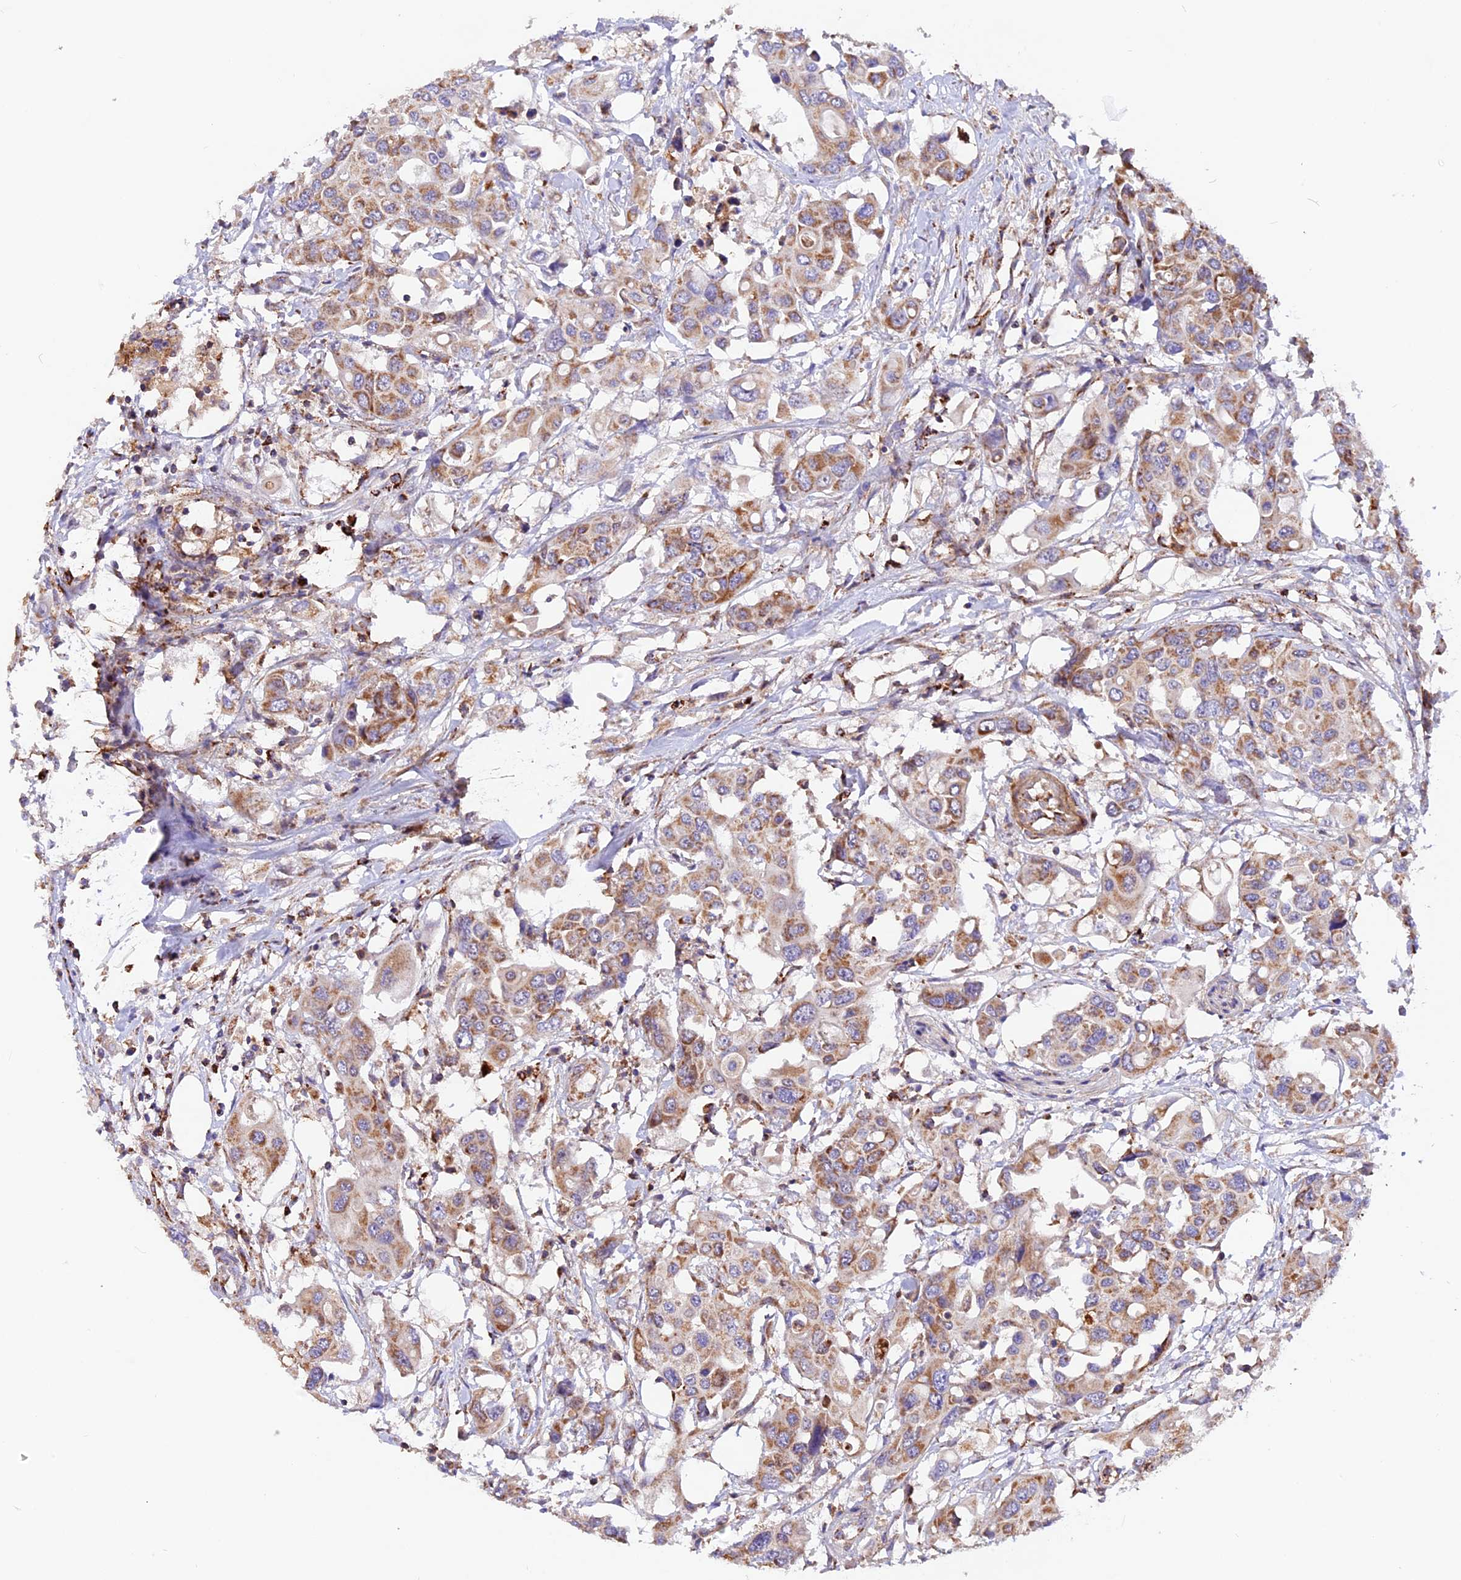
{"staining": {"intensity": "moderate", "quantity": ">75%", "location": "cytoplasmic/membranous"}, "tissue": "colorectal cancer", "cell_type": "Tumor cells", "image_type": "cancer", "snomed": [{"axis": "morphology", "description": "Adenocarcinoma, NOS"}, {"axis": "topography", "description": "Colon"}], "caption": "A medium amount of moderate cytoplasmic/membranous staining is appreciated in about >75% of tumor cells in colorectal cancer (adenocarcinoma) tissue.", "gene": "NDUFA8", "patient": {"sex": "male", "age": 77}}